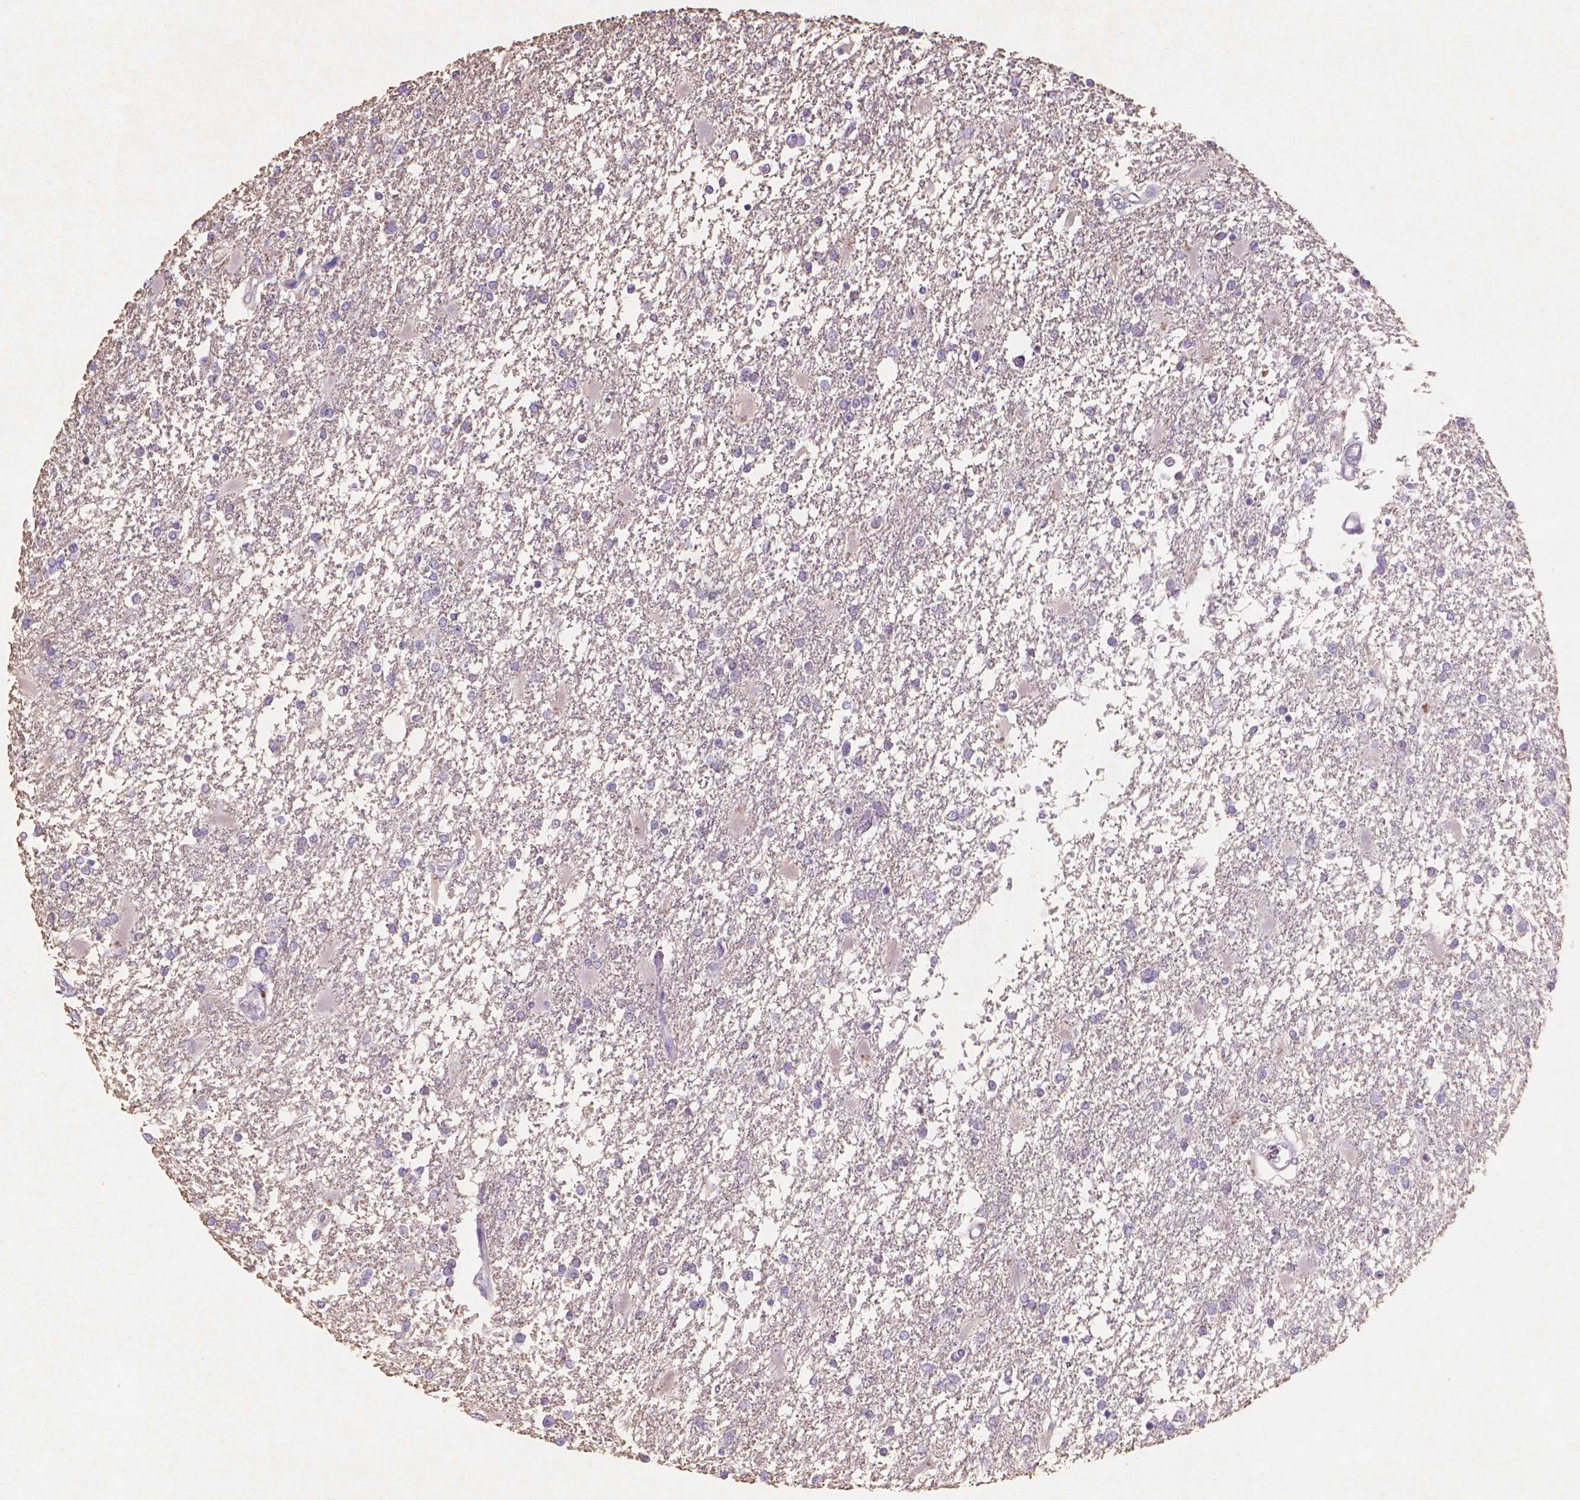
{"staining": {"intensity": "negative", "quantity": "none", "location": "none"}, "tissue": "glioma", "cell_type": "Tumor cells", "image_type": "cancer", "snomed": [{"axis": "morphology", "description": "Glioma, malignant, High grade"}, {"axis": "topography", "description": "Cerebral cortex"}], "caption": "Tumor cells are negative for protein expression in human malignant glioma (high-grade). (DAB (3,3'-diaminobenzidine) immunohistochemistry with hematoxylin counter stain).", "gene": "MMP11", "patient": {"sex": "male", "age": 79}}